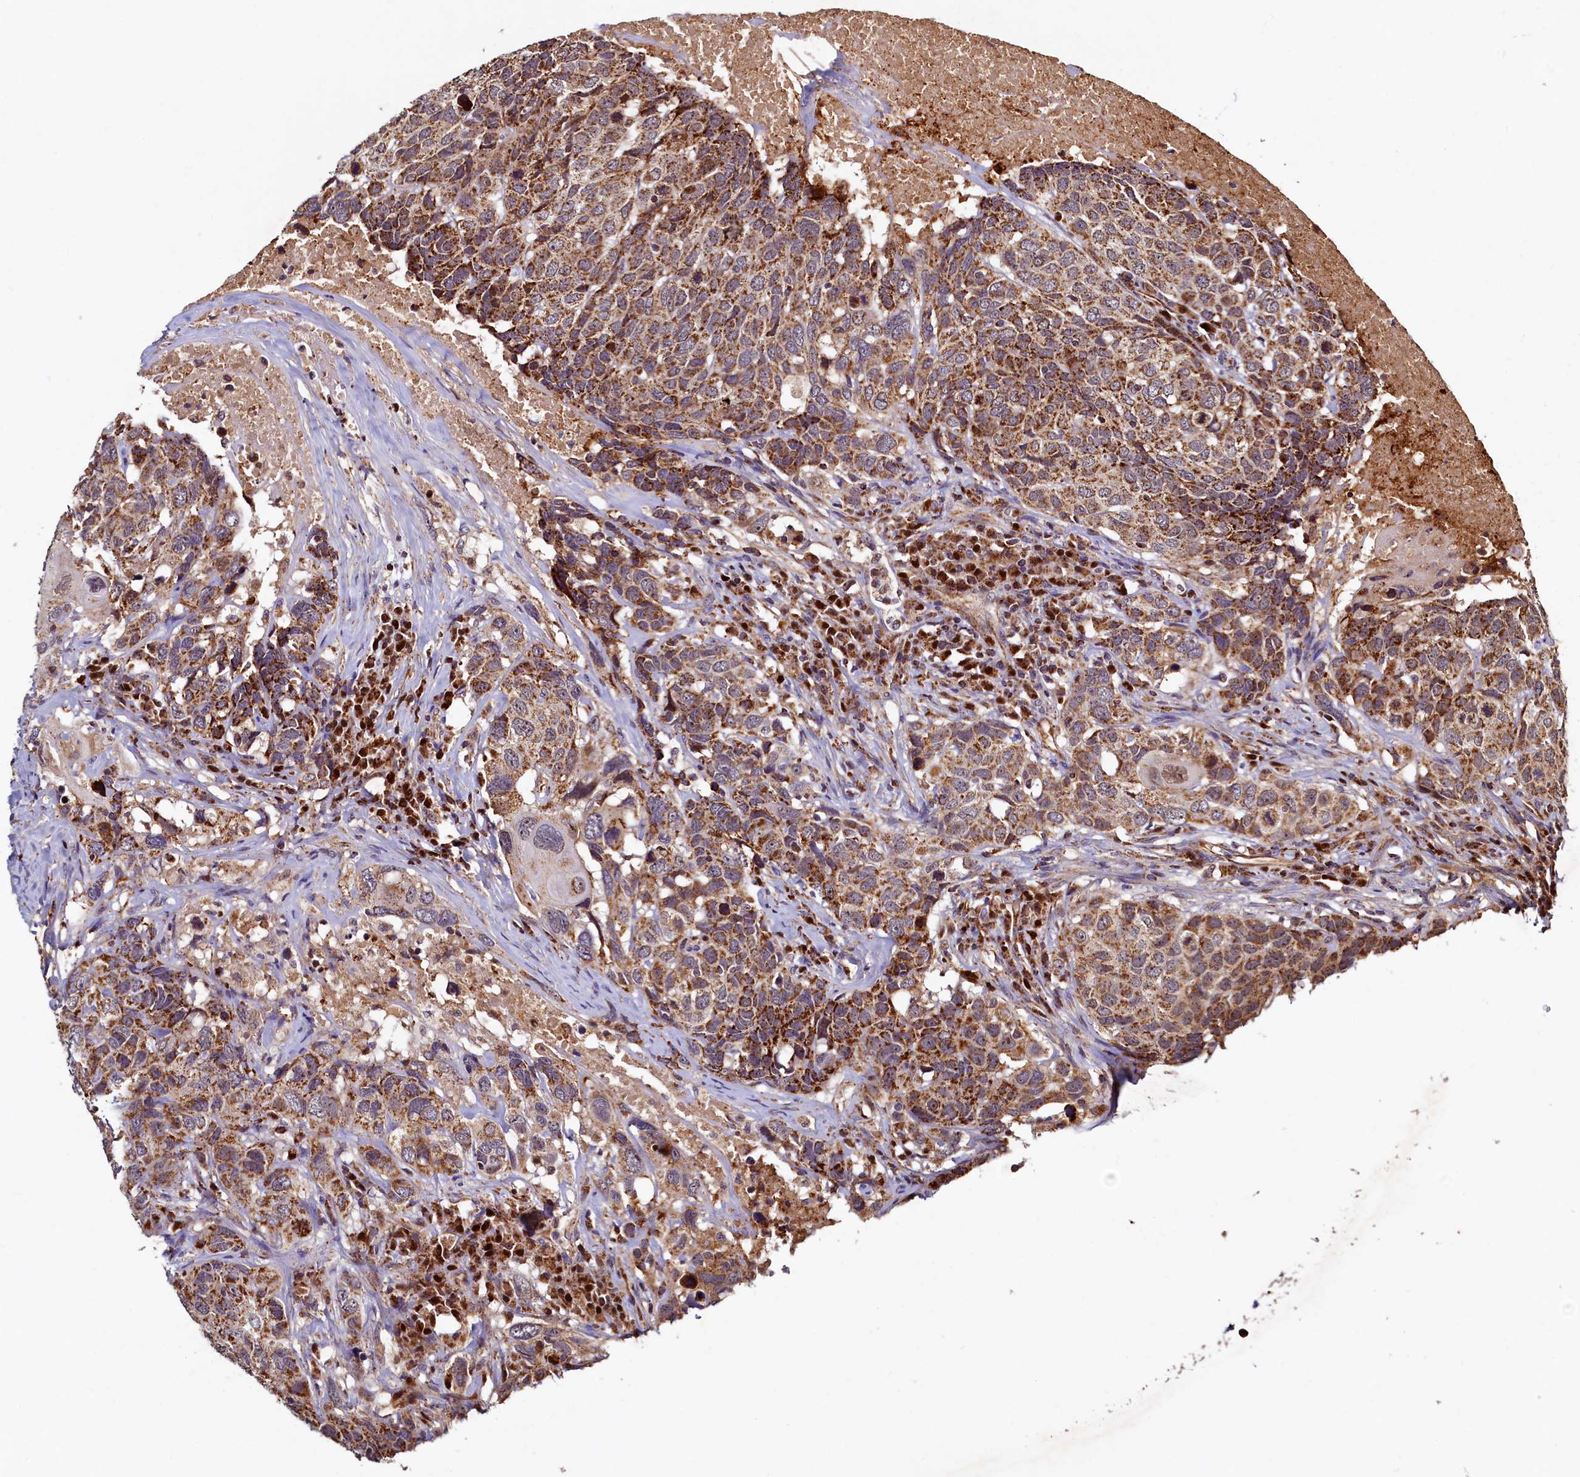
{"staining": {"intensity": "moderate", "quantity": ">75%", "location": "cytoplasmic/membranous"}, "tissue": "head and neck cancer", "cell_type": "Tumor cells", "image_type": "cancer", "snomed": [{"axis": "morphology", "description": "Squamous cell carcinoma, NOS"}, {"axis": "topography", "description": "Head-Neck"}], "caption": "About >75% of tumor cells in squamous cell carcinoma (head and neck) exhibit moderate cytoplasmic/membranous protein staining as visualized by brown immunohistochemical staining.", "gene": "NCKAP5L", "patient": {"sex": "male", "age": 66}}